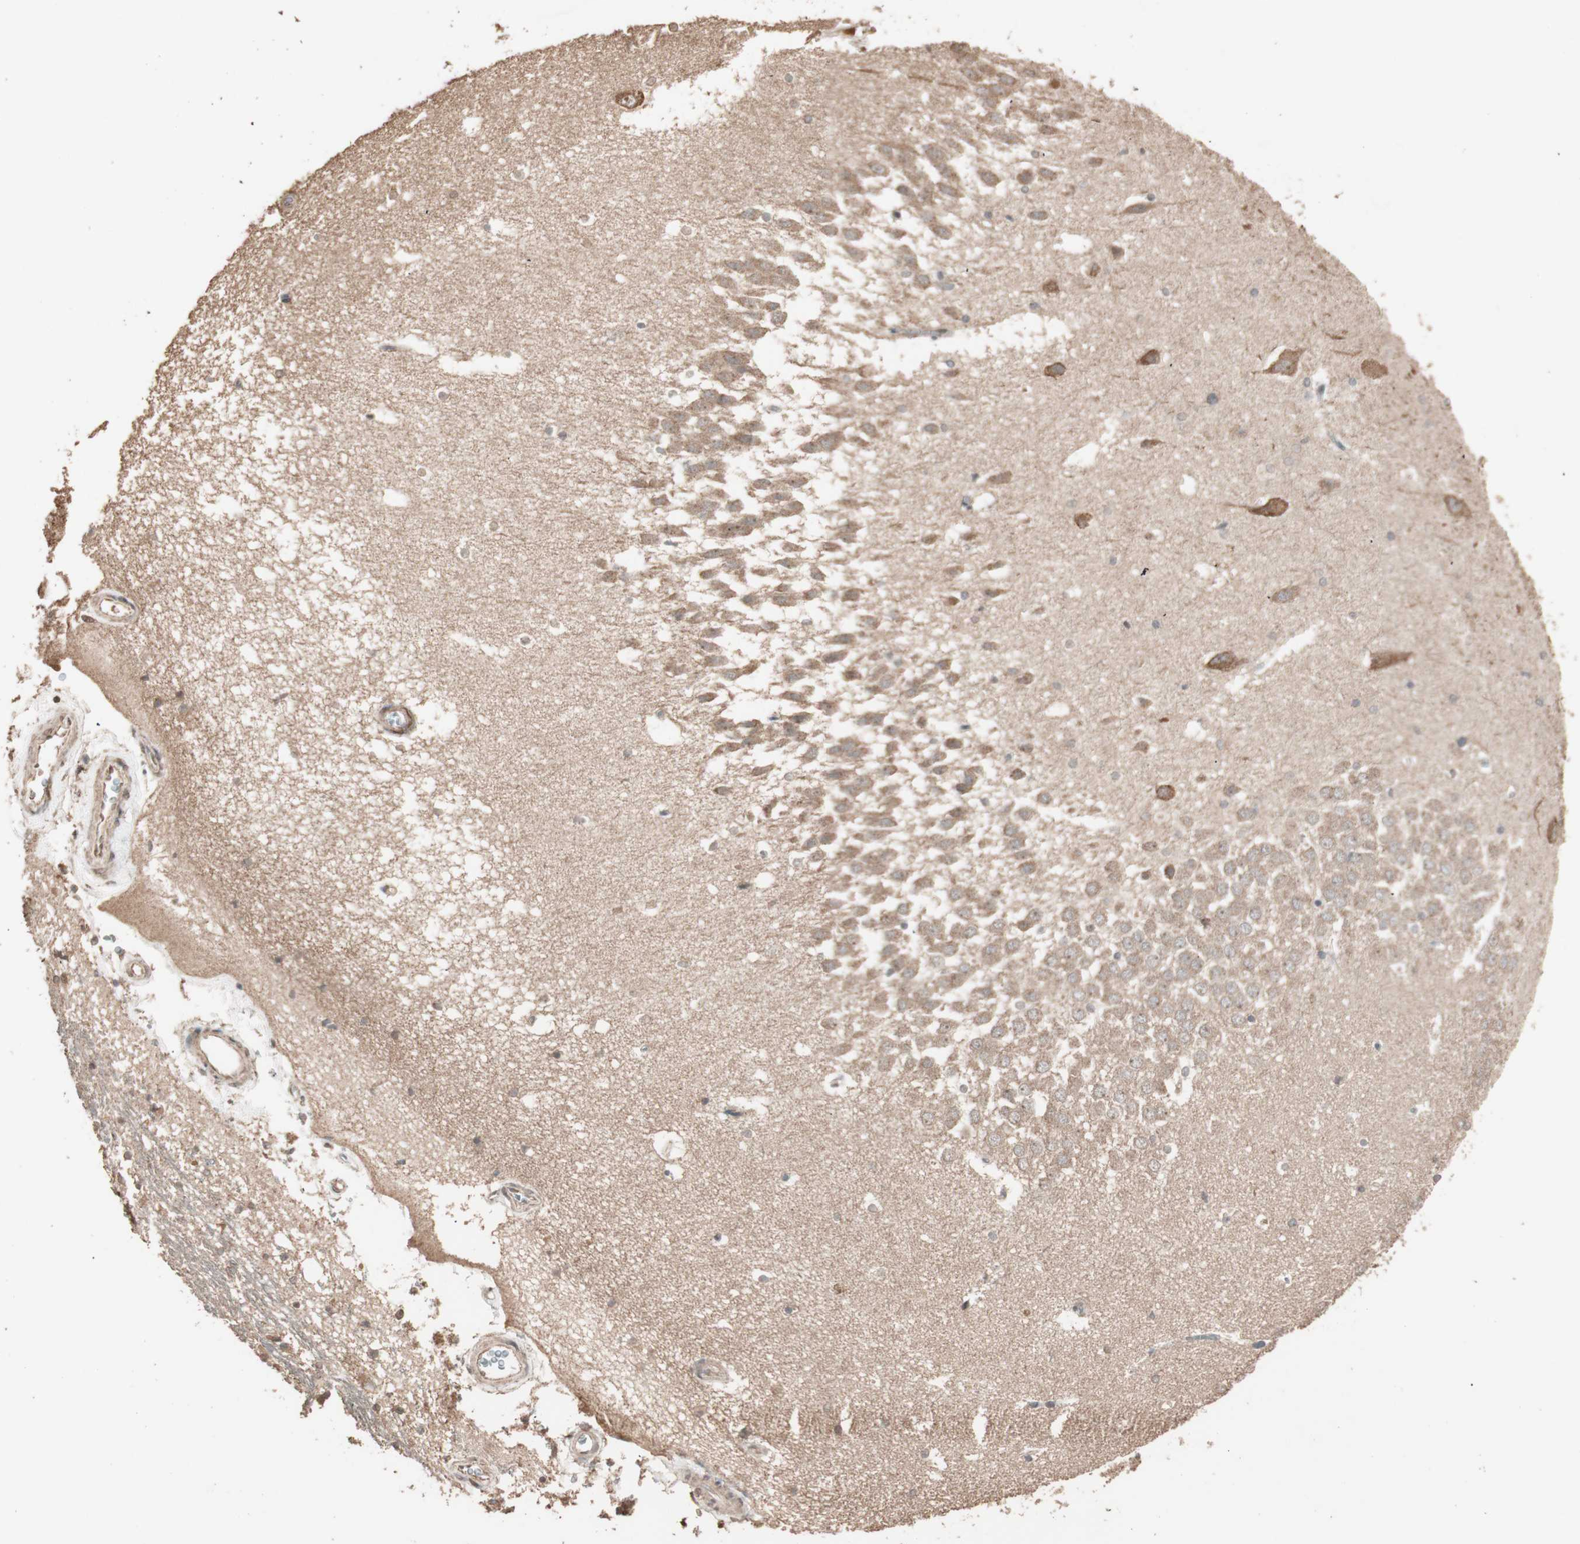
{"staining": {"intensity": "moderate", "quantity": "25%-75%", "location": "cytoplasmic/membranous"}, "tissue": "hippocampus", "cell_type": "Glial cells", "image_type": "normal", "snomed": [{"axis": "morphology", "description": "Normal tissue, NOS"}, {"axis": "topography", "description": "Hippocampus"}], "caption": "The histopathology image demonstrates a brown stain indicating the presence of a protein in the cytoplasmic/membranous of glial cells in hippocampus. The protein is shown in brown color, while the nuclei are stained blue.", "gene": "USP20", "patient": {"sex": "male", "age": 45}}